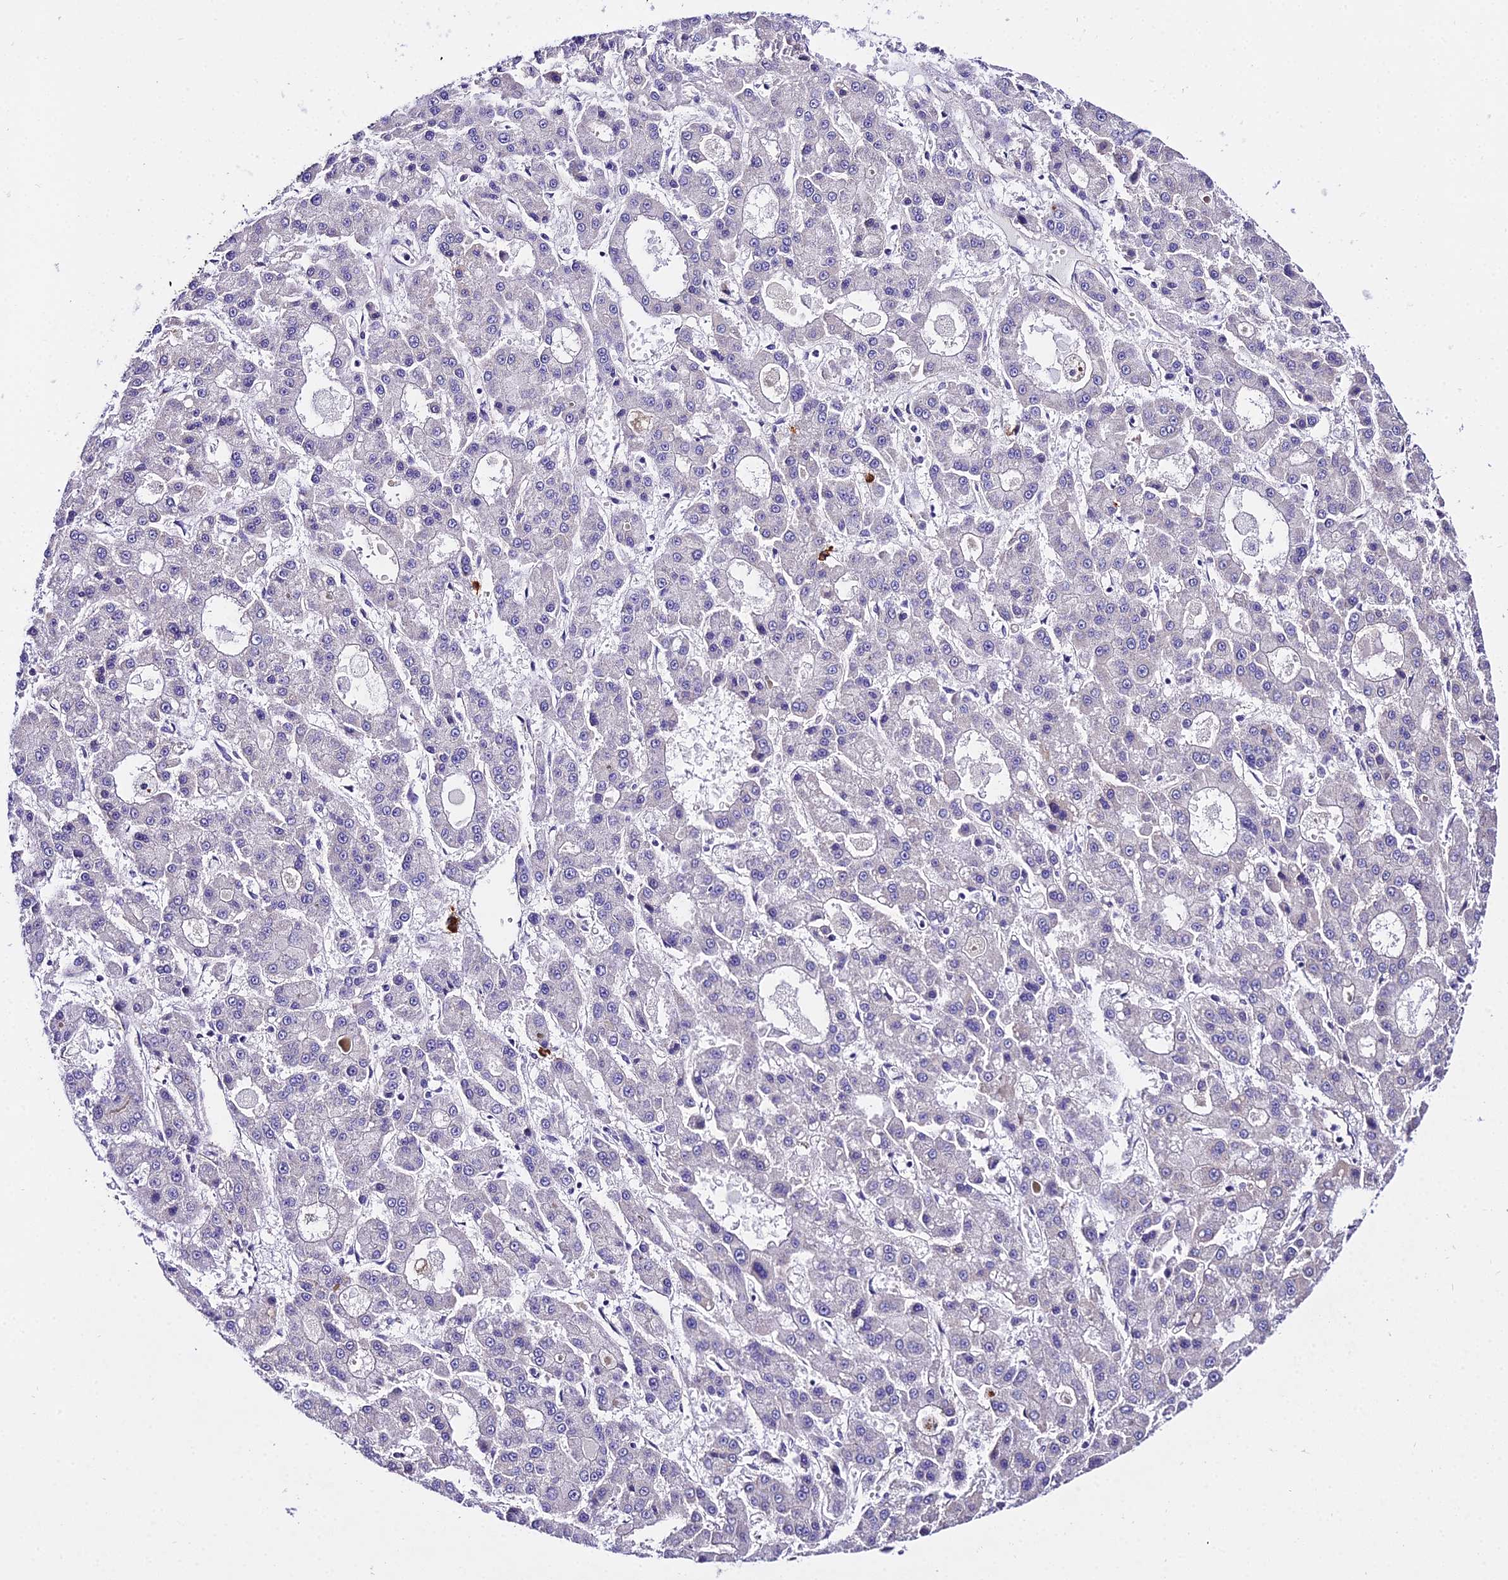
{"staining": {"intensity": "negative", "quantity": "none", "location": "none"}, "tissue": "liver cancer", "cell_type": "Tumor cells", "image_type": "cancer", "snomed": [{"axis": "morphology", "description": "Carcinoma, Hepatocellular, NOS"}, {"axis": "topography", "description": "Liver"}], "caption": "Immunohistochemical staining of hepatocellular carcinoma (liver) shows no significant positivity in tumor cells.", "gene": "POLR2I", "patient": {"sex": "male", "age": 70}}